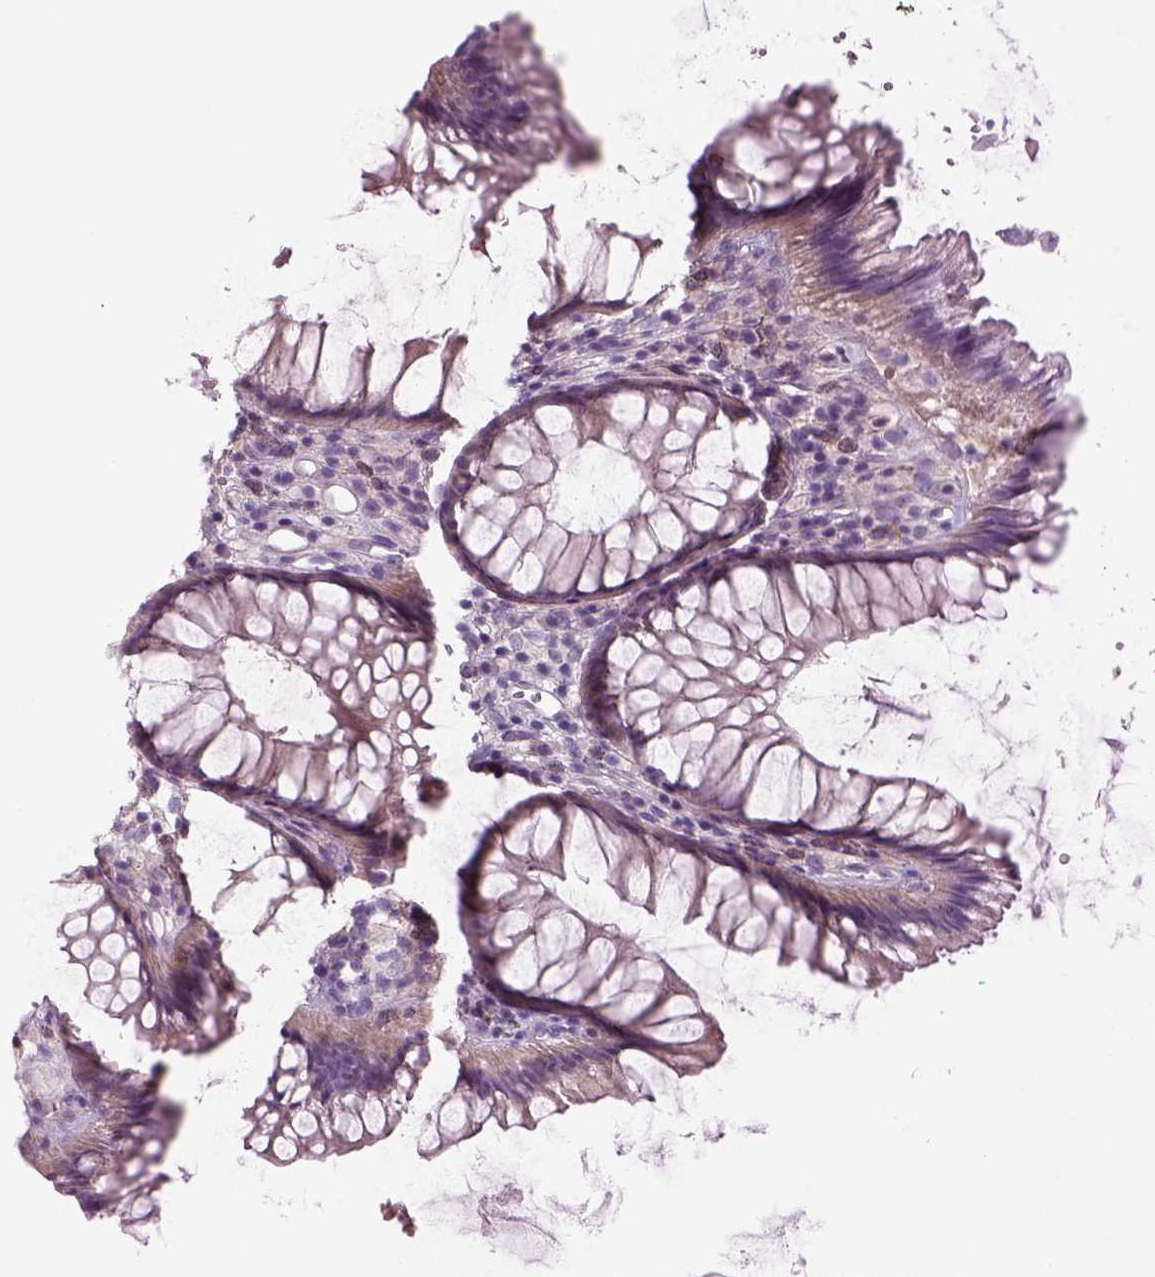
{"staining": {"intensity": "negative", "quantity": "none", "location": "none"}, "tissue": "rectum", "cell_type": "Glandular cells", "image_type": "normal", "snomed": [{"axis": "morphology", "description": "Normal tissue, NOS"}, {"axis": "topography", "description": "Smooth muscle"}, {"axis": "topography", "description": "Rectum"}], "caption": "High magnification brightfield microscopy of benign rectum stained with DAB (3,3'-diaminobenzidine) (brown) and counterstained with hematoxylin (blue): glandular cells show no significant staining.", "gene": "MDH1B", "patient": {"sex": "male", "age": 53}}